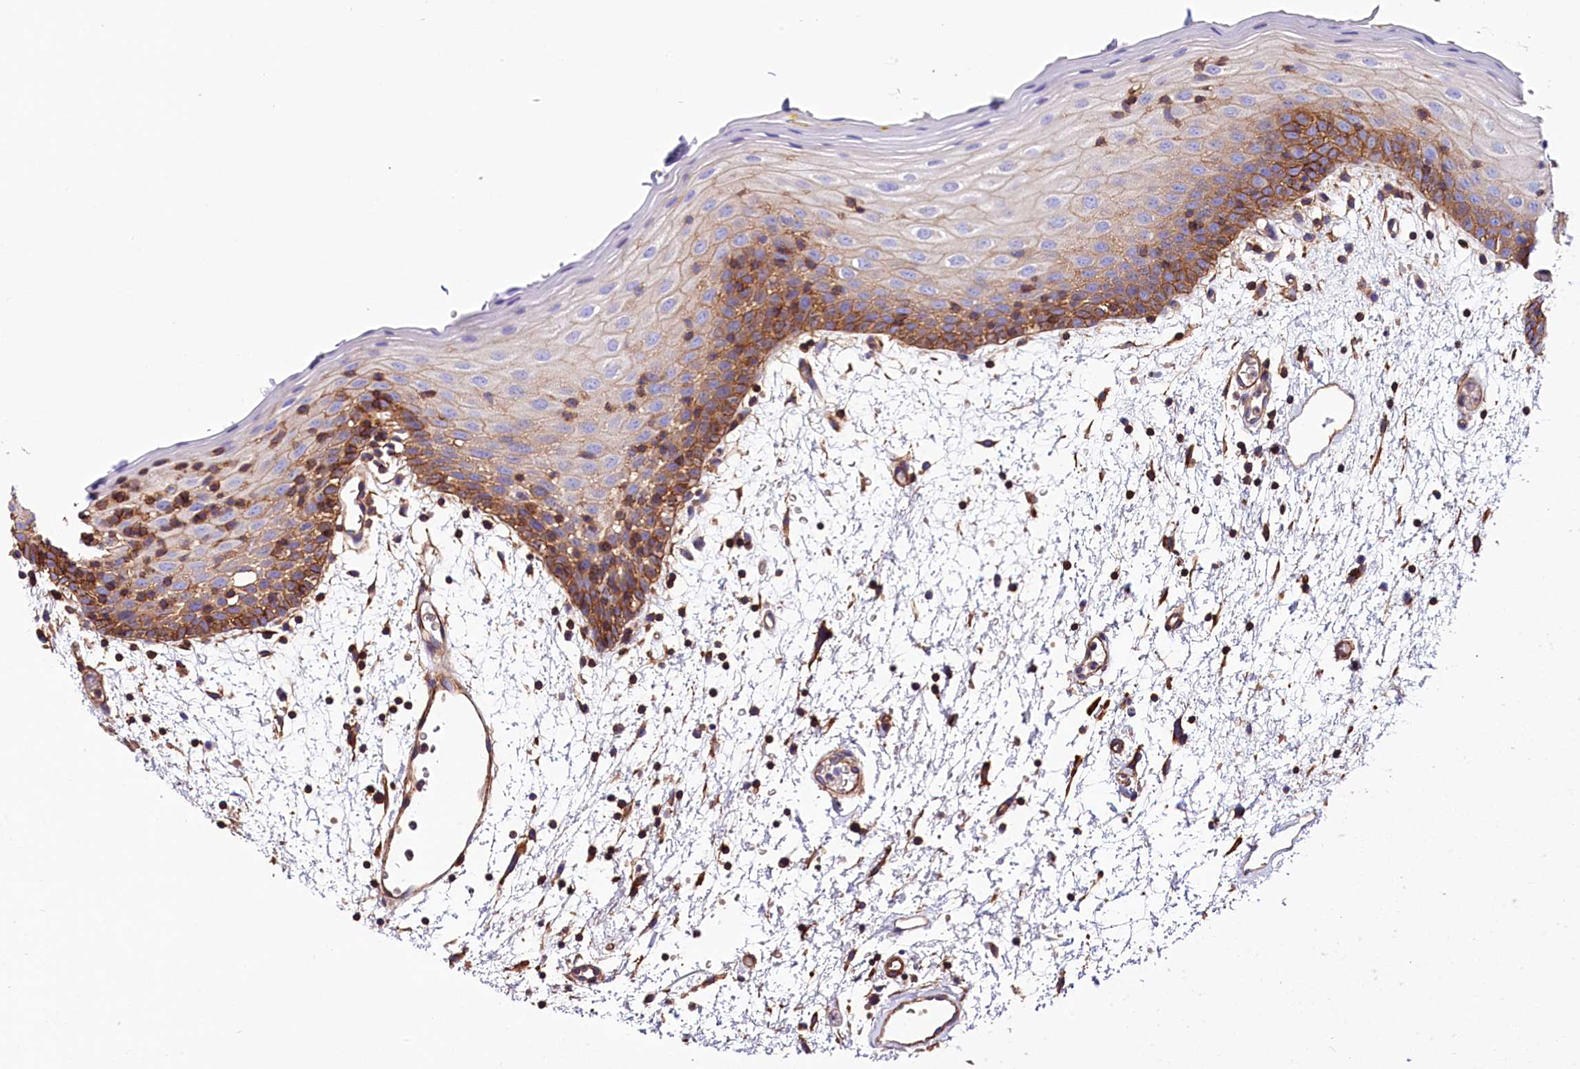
{"staining": {"intensity": "moderate", "quantity": "25%-75%", "location": "cytoplasmic/membranous"}, "tissue": "oral mucosa", "cell_type": "Squamous epithelial cells", "image_type": "normal", "snomed": [{"axis": "morphology", "description": "Normal tissue, NOS"}, {"axis": "topography", "description": "Skeletal muscle"}, {"axis": "topography", "description": "Oral tissue"}, {"axis": "topography", "description": "Salivary gland"}, {"axis": "topography", "description": "Peripheral nerve tissue"}], "caption": "High-power microscopy captured an immunohistochemistry (IHC) photomicrograph of benign oral mucosa, revealing moderate cytoplasmic/membranous positivity in about 25%-75% of squamous epithelial cells.", "gene": "ATP2B4", "patient": {"sex": "male", "age": 54}}